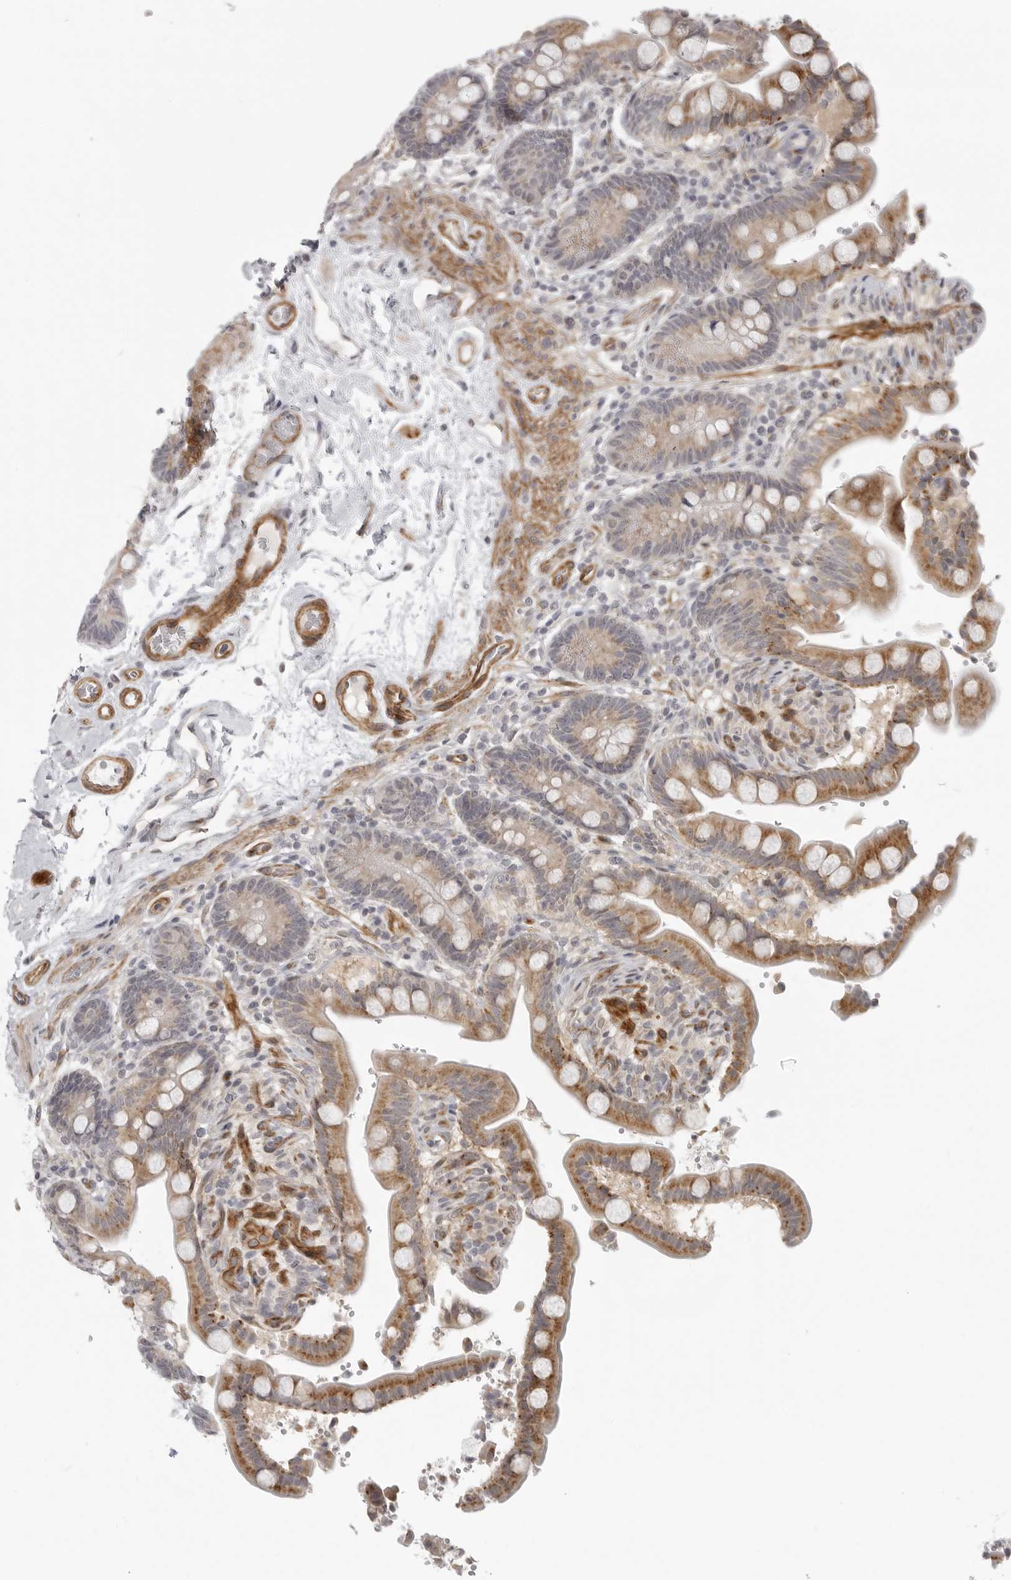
{"staining": {"intensity": "moderate", "quantity": ">75%", "location": "cytoplasmic/membranous"}, "tissue": "colon", "cell_type": "Endothelial cells", "image_type": "normal", "snomed": [{"axis": "morphology", "description": "Normal tissue, NOS"}, {"axis": "topography", "description": "Smooth muscle"}, {"axis": "topography", "description": "Colon"}], "caption": "IHC staining of unremarkable colon, which exhibits medium levels of moderate cytoplasmic/membranous expression in approximately >75% of endothelial cells indicating moderate cytoplasmic/membranous protein expression. The staining was performed using DAB (brown) for protein detection and nuclei were counterstained in hematoxylin (blue).", "gene": "TUT4", "patient": {"sex": "male", "age": 73}}